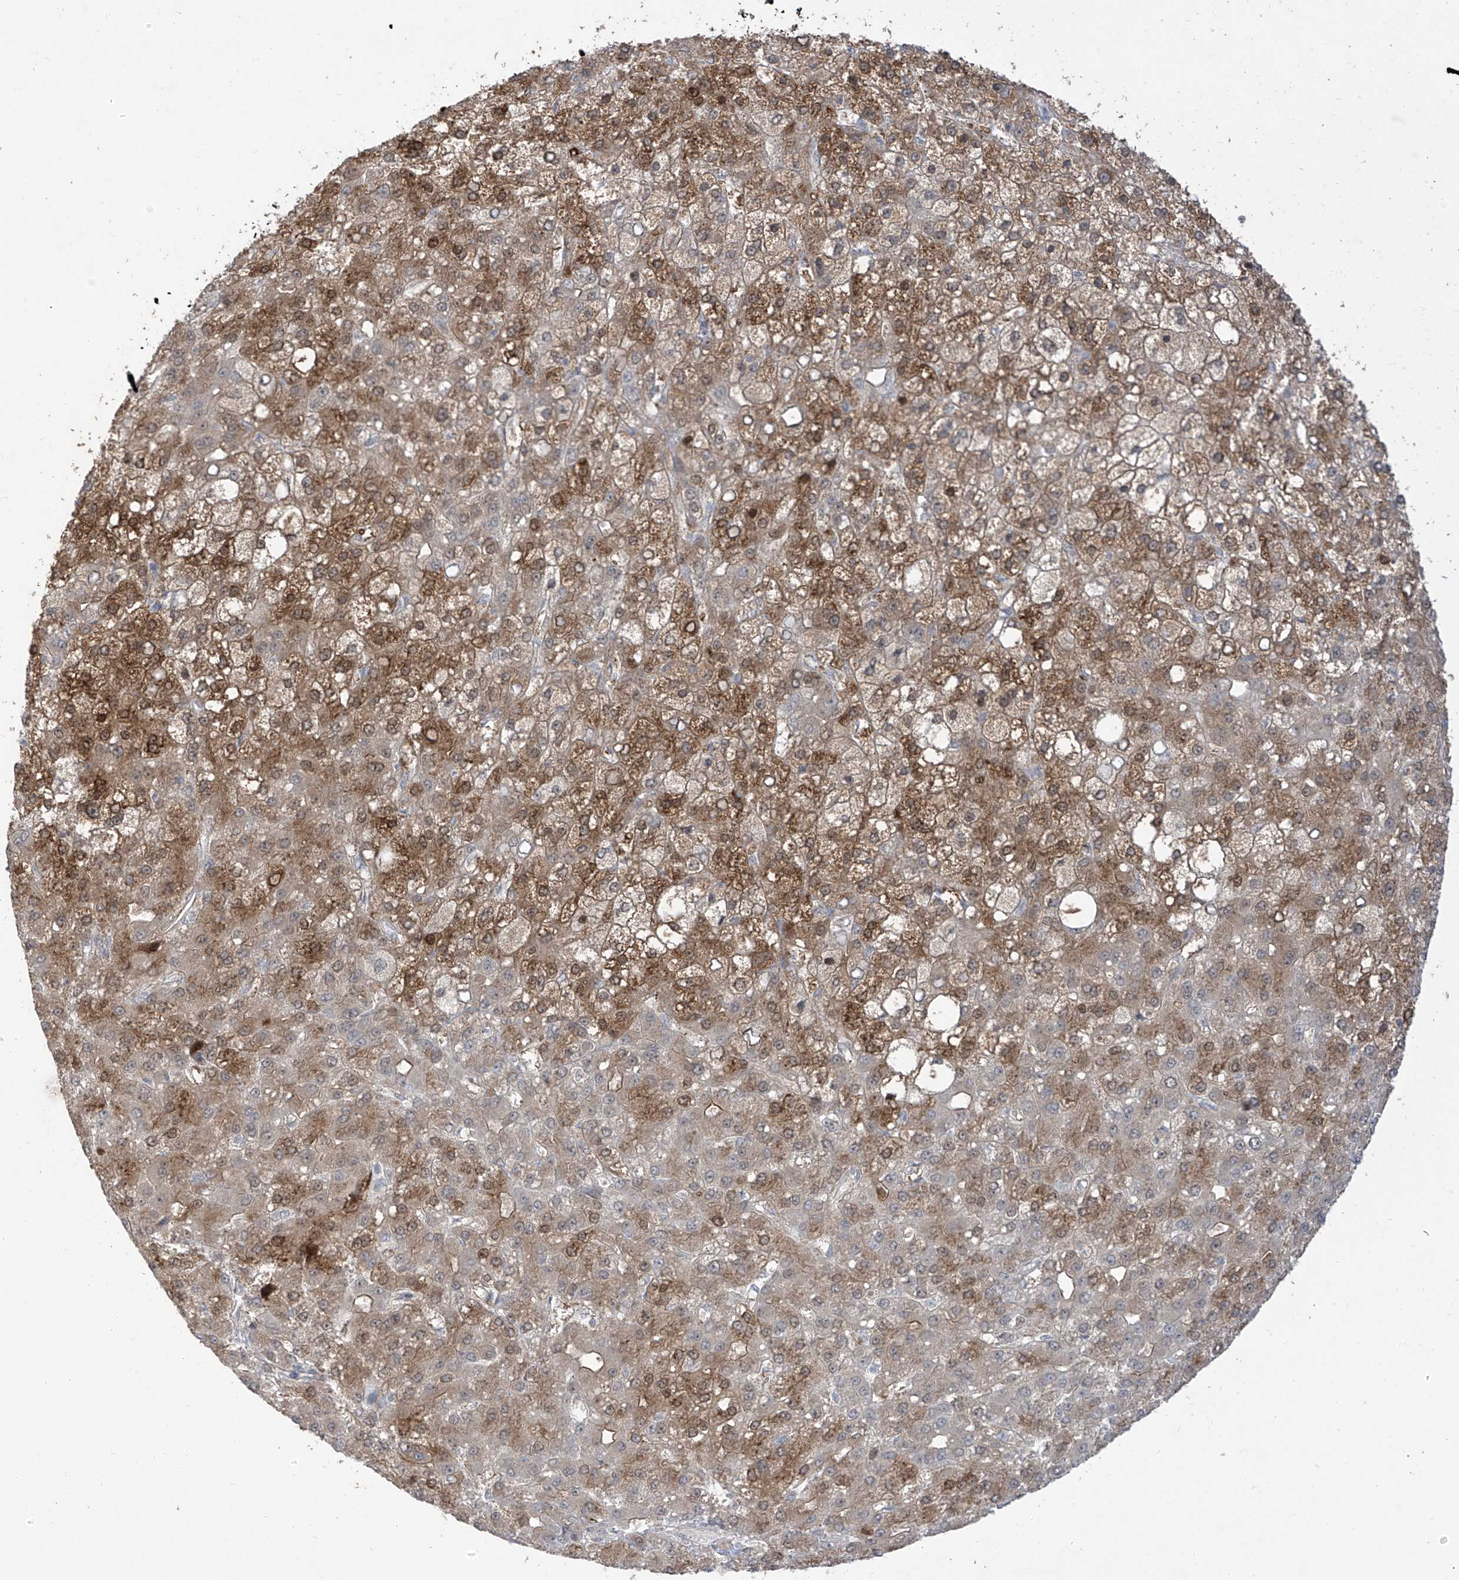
{"staining": {"intensity": "moderate", "quantity": ">75%", "location": "cytoplasmic/membranous"}, "tissue": "liver cancer", "cell_type": "Tumor cells", "image_type": "cancer", "snomed": [{"axis": "morphology", "description": "Carcinoma, Hepatocellular, NOS"}, {"axis": "topography", "description": "Liver"}], "caption": "Immunohistochemical staining of liver cancer (hepatocellular carcinoma) reveals medium levels of moderate cytoplasmic/membranous positivity in about >75% of tumor cells. Using DAB (brown) and hematoxylin (blue) stains, captured at high magnification using brightfield microscopy.", "gene": "OGT", "patient": {"sex": "male", "age": 67}}